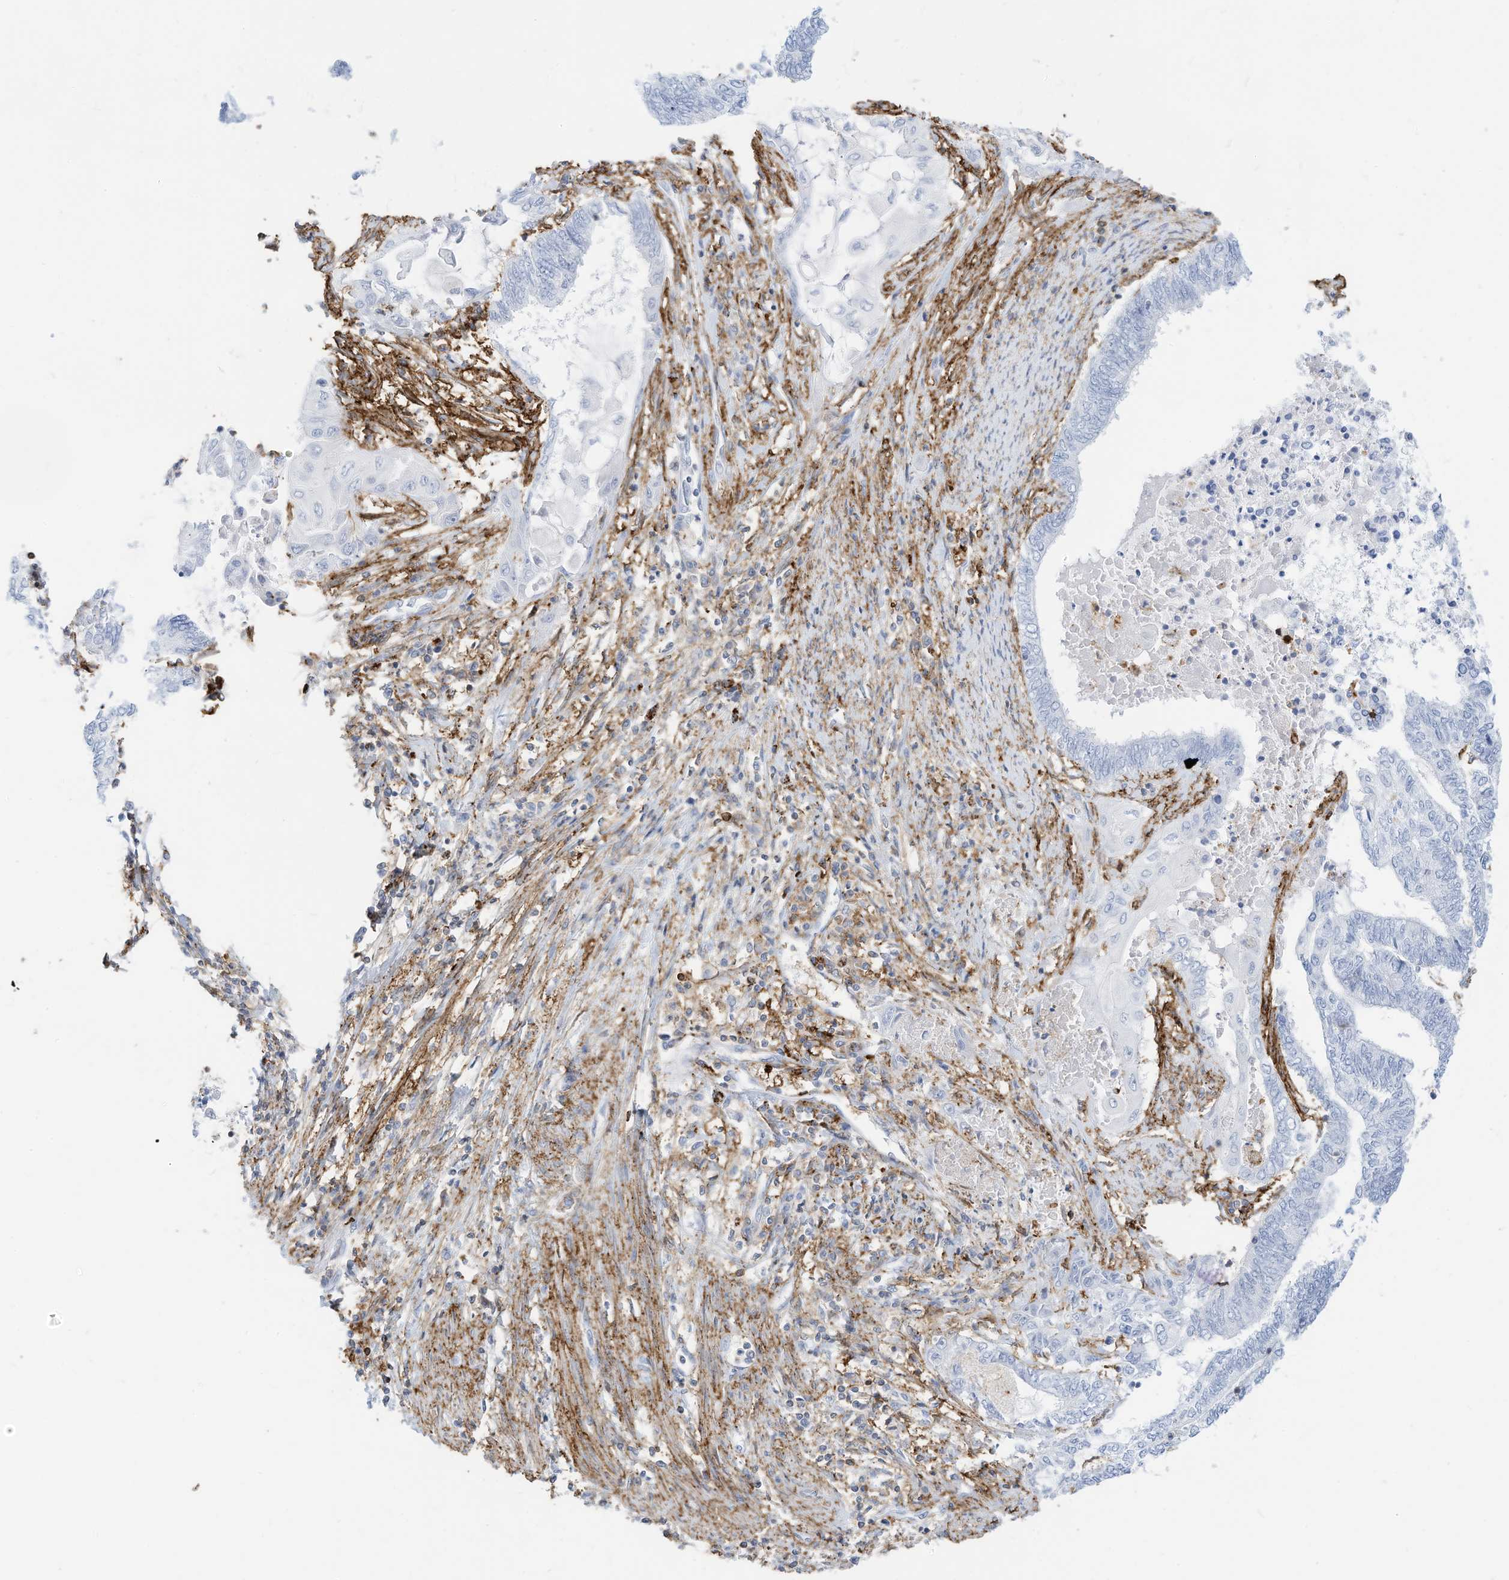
{"staining": {"intensity": "negative", "quantity": "none", "location": "none"}, "tissue": "endometrial cancer", "cell_type": "Tumor cells", "image_type": "cancer", "snomed": [{"axis": "morphology", "description": "Adenocarcinoma, NOS"}, {"axis": "topography", "description": "Uterus"}, {"axis": "topography", "description": "Endometrium"}], "caption": "Immunohistochemical staining of endometrial cancer (adenocarcinoma) exhibits no significant expression in tumor cells. The staining was performed using DAB (3,3'-diaminobenzidine) to visualize the protein expression in brown, while the nuclei were stained in blue with hematoxylin (Magnification: 20x).", "gene": "TXNDC9", "patient": {"sex": "female", "age": 70}}